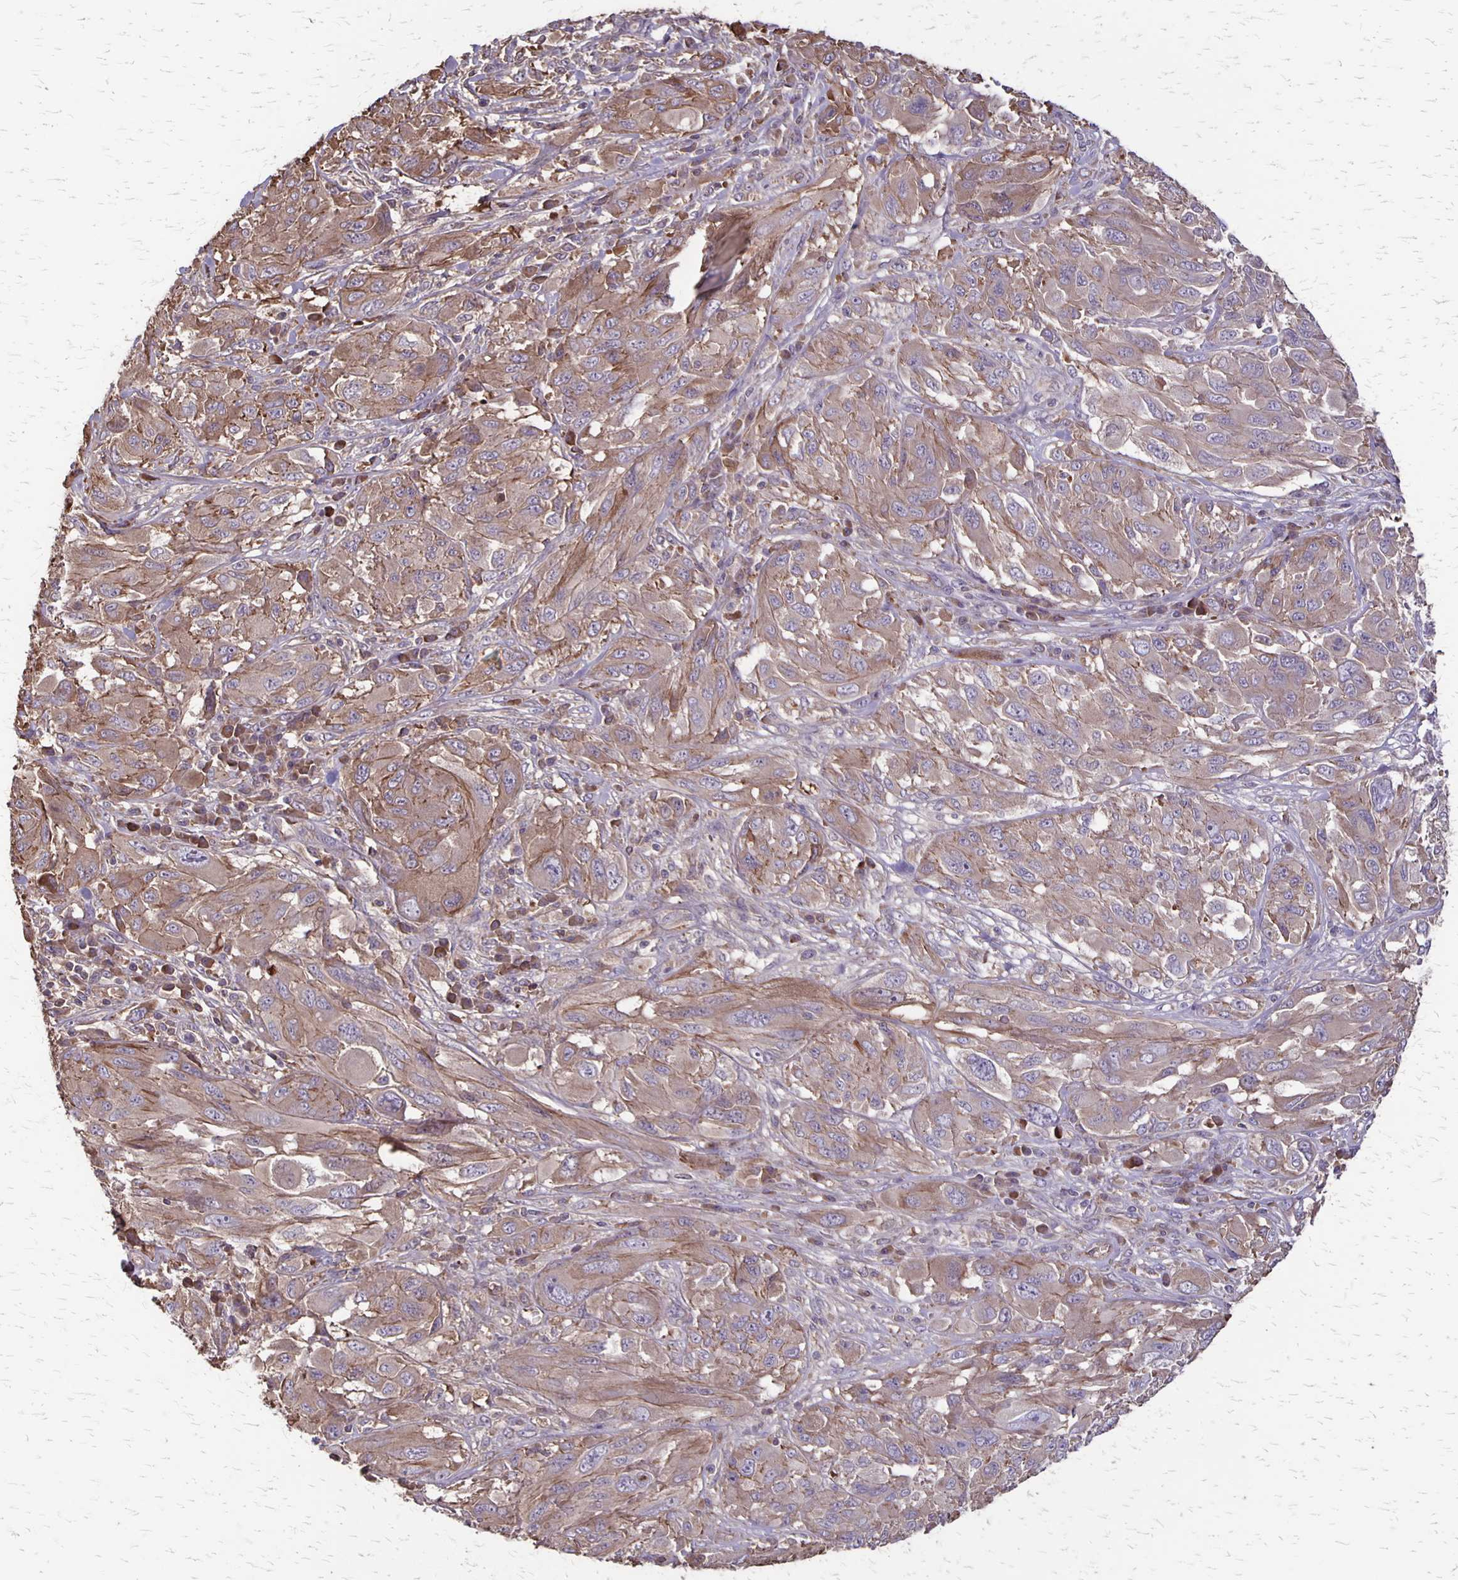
{"staining": {"intensity": "weak", "quantity": ">75%", "location": "cytoplasmic/membranous"}, "tissue": "melanoma", "cell_type": "Tumor cells", "image_type": "cancer", "snomed": [{"axis": "morphology", "description": "Malignant melanoma, NOS"}, {"axis": "topography", "description": "Skin"}], "caption": "Malignant melanoma stained with immunohistochemistry reveals weak cytoplasmic/membranous expression in approximately >75% of tumor cells.", "gene": "PROM2", "patient": {"sex": "female", "age": 91}}